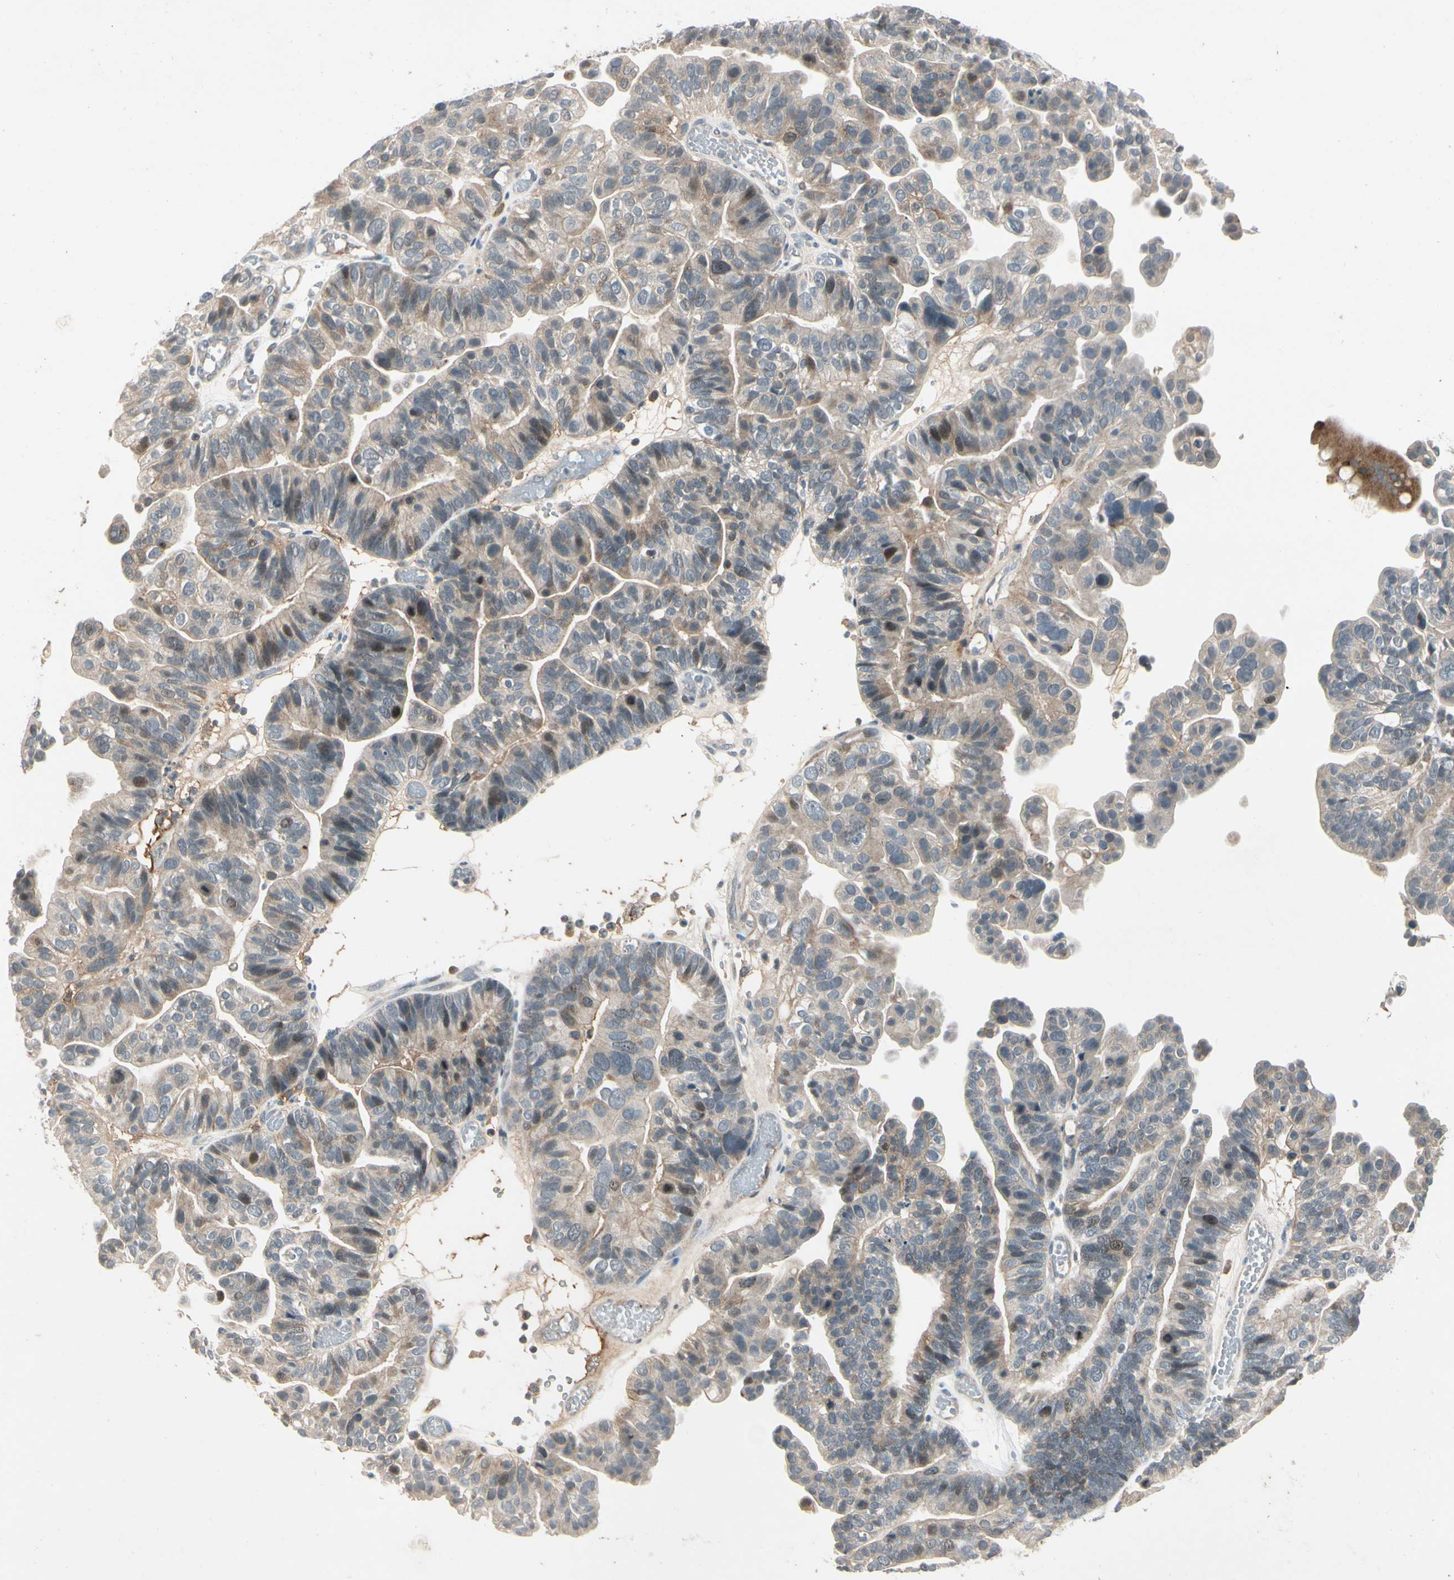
{"staining": {"intensity": "weak", "quantity": ">75%", "location": "cytoplasmic/membranous"}, "tissue": "ovarian cancer", "cell_type": "Tumor cells", "image_type": "cancer", "snomed": [{"axis": "morphology", "description": "Cystadenocarcinoma, serous, NOS"}, {"axis": "topography", "description": "Ovary"}], "caption": "High-magnification brightfield microscopy of ovarian serous cystadenocarcinoma stained with DAB (3,3'-diaminobenzidine) (brown) and counterstained with hematoxylin (blue). tumor cells exhibit weak cytoplasmic/membranous expression is identified in approximately>75% of cells.", "gene": "ICAM5", "patient": {"sex": "female", "age": 56}}